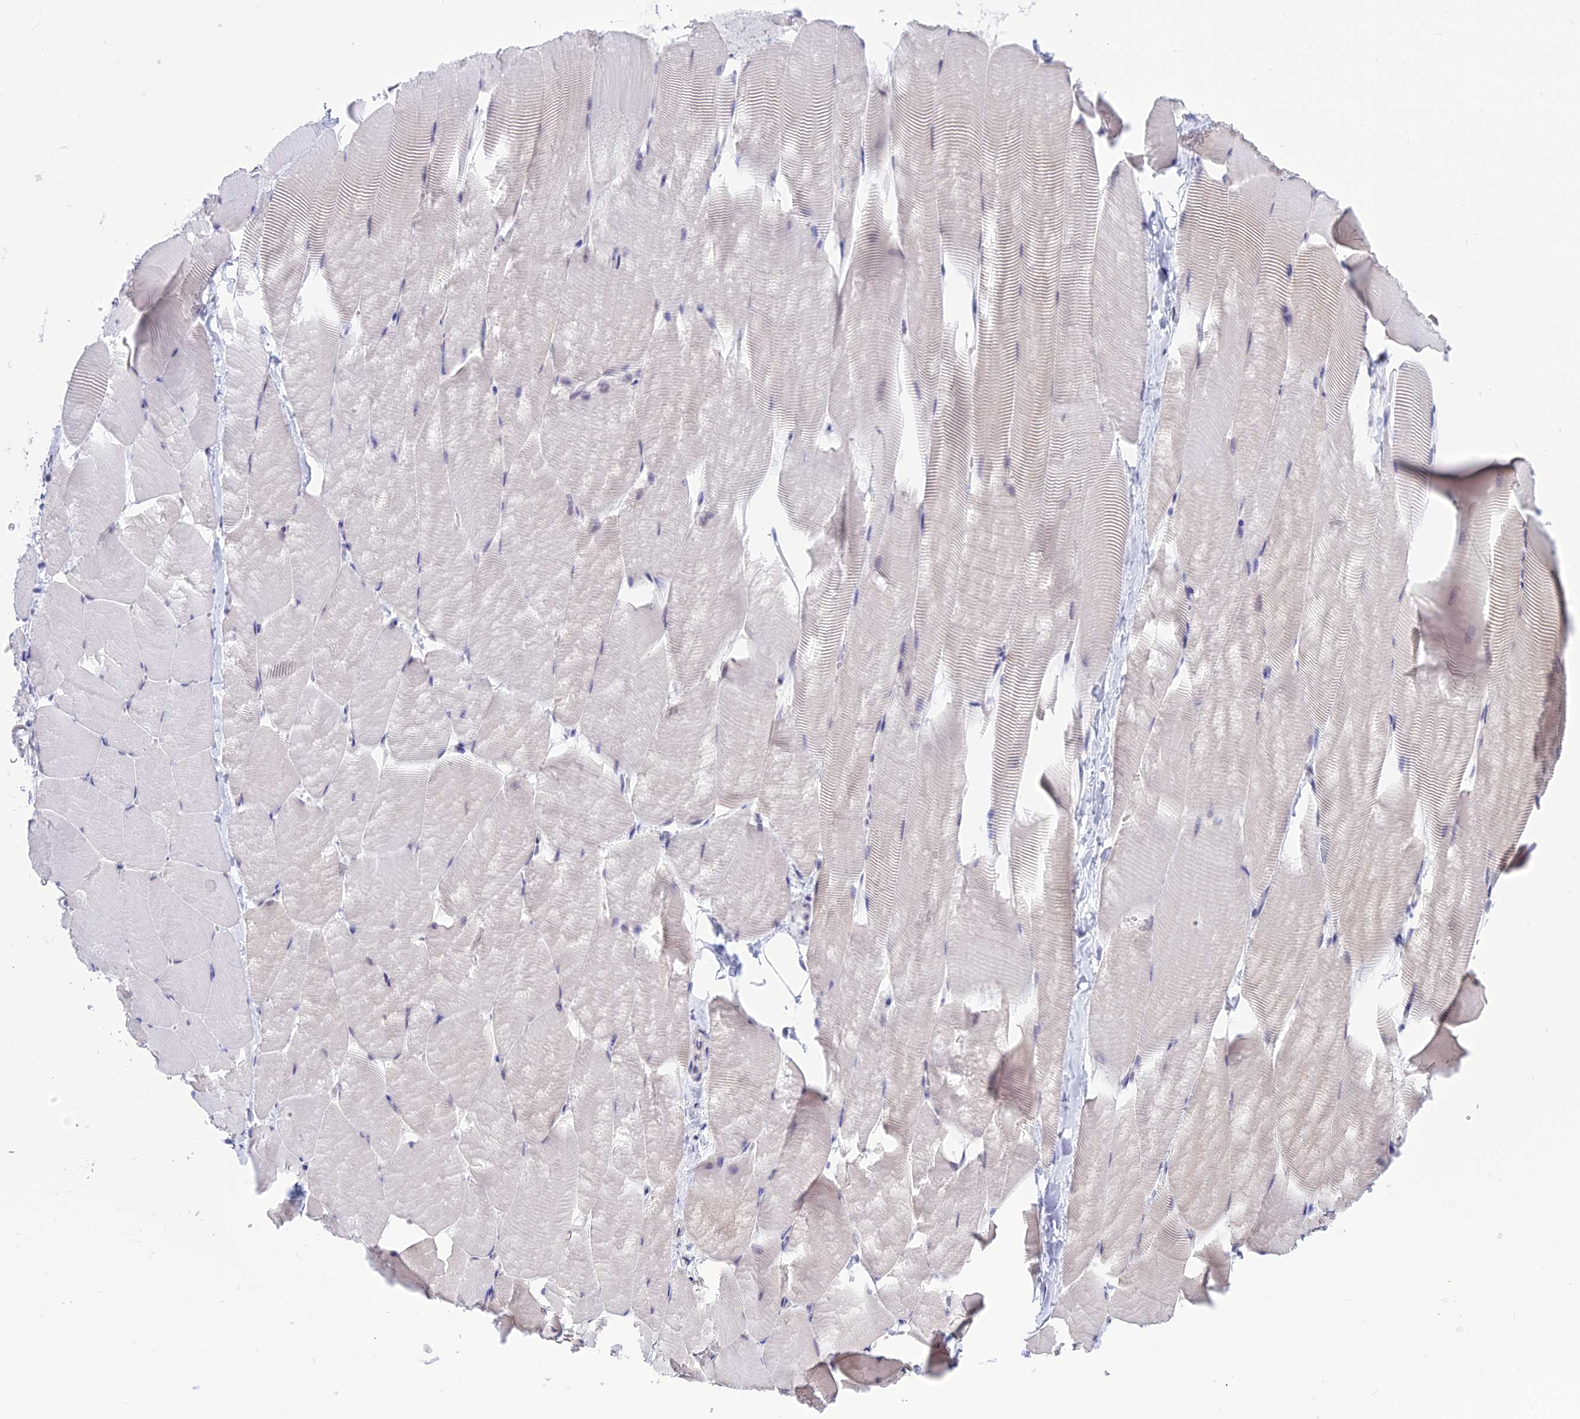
{"staining": {"intensity": "weak", "quantity": "<25%", "location": "nuclear"}, "tissue": "skeletal muscle", "cell_type": "Myocytes", "image_type": "normal", "snomed": [{"axis": "morphology", "description": "Normal tissue, NOS"}, {"axis": "topography", "description": "Skeletal muscle"}], "caption": "Histopathology image shows no protein staining in myocytes of normal skeletal muscle.", "gene": "SRSF5", "patient": {"sex": "male", "age": 25}}